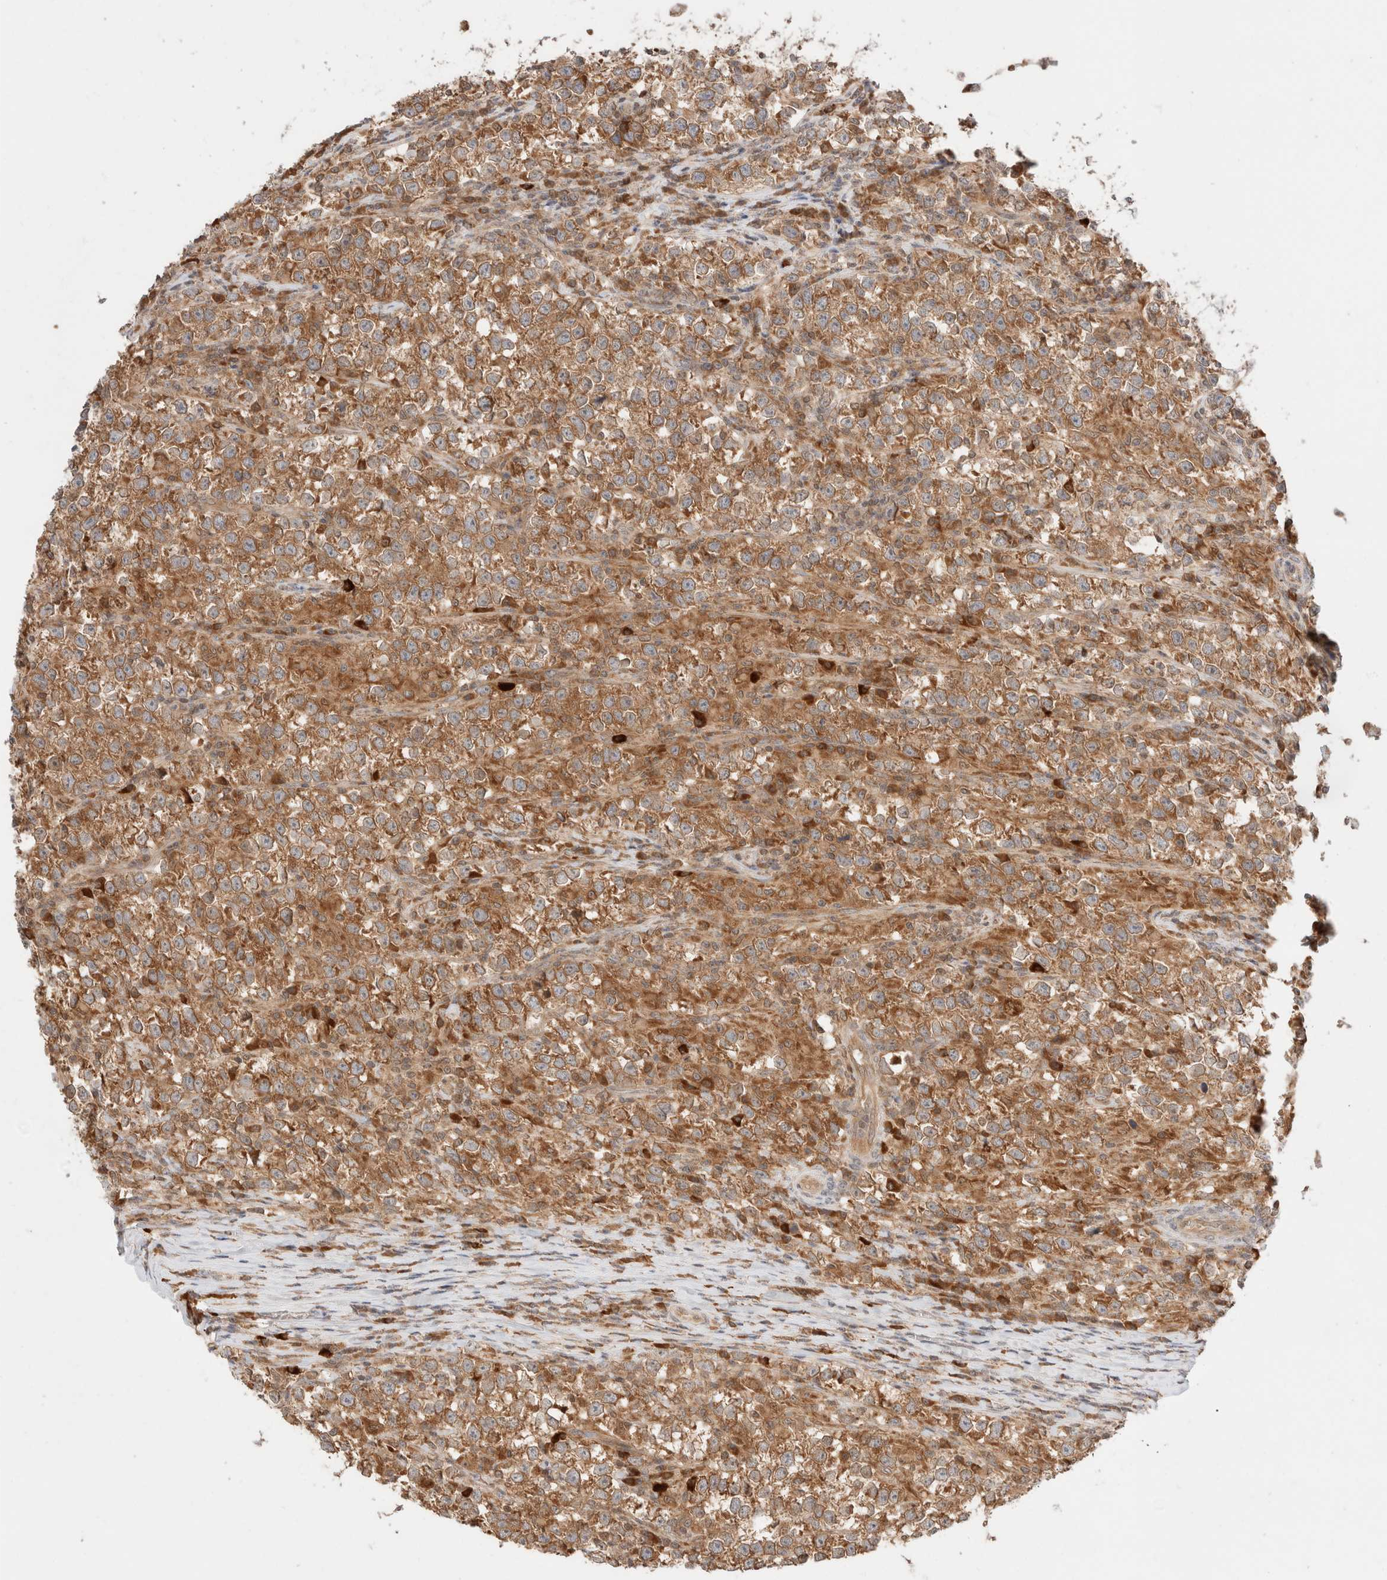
{"staining": {"intensity": "moderate", "quantity": ">75%", "location": "cytoplasmic/membranous"}, "tissue": "testis cancer", "cell_type": "Tumor cells", "image_type": "cancer", "snomed": [{"axis": "morphology", "description": "Normal tissue, NOS"}, {"axis": "morphology", "description": "Seminoma, NOS"}, {"axis": "topography", "description": "Testis"}], "caption": "Protein expression analysis of human testis cancer (seminoma) reveals moderate cytoplasmic/membranous positivity in about >75% of tumor cells. (DAB IHC with brightfield microscopy, high magnification).", "gene": "XKR4", "patient": {"sex": "male", "age": 43}}